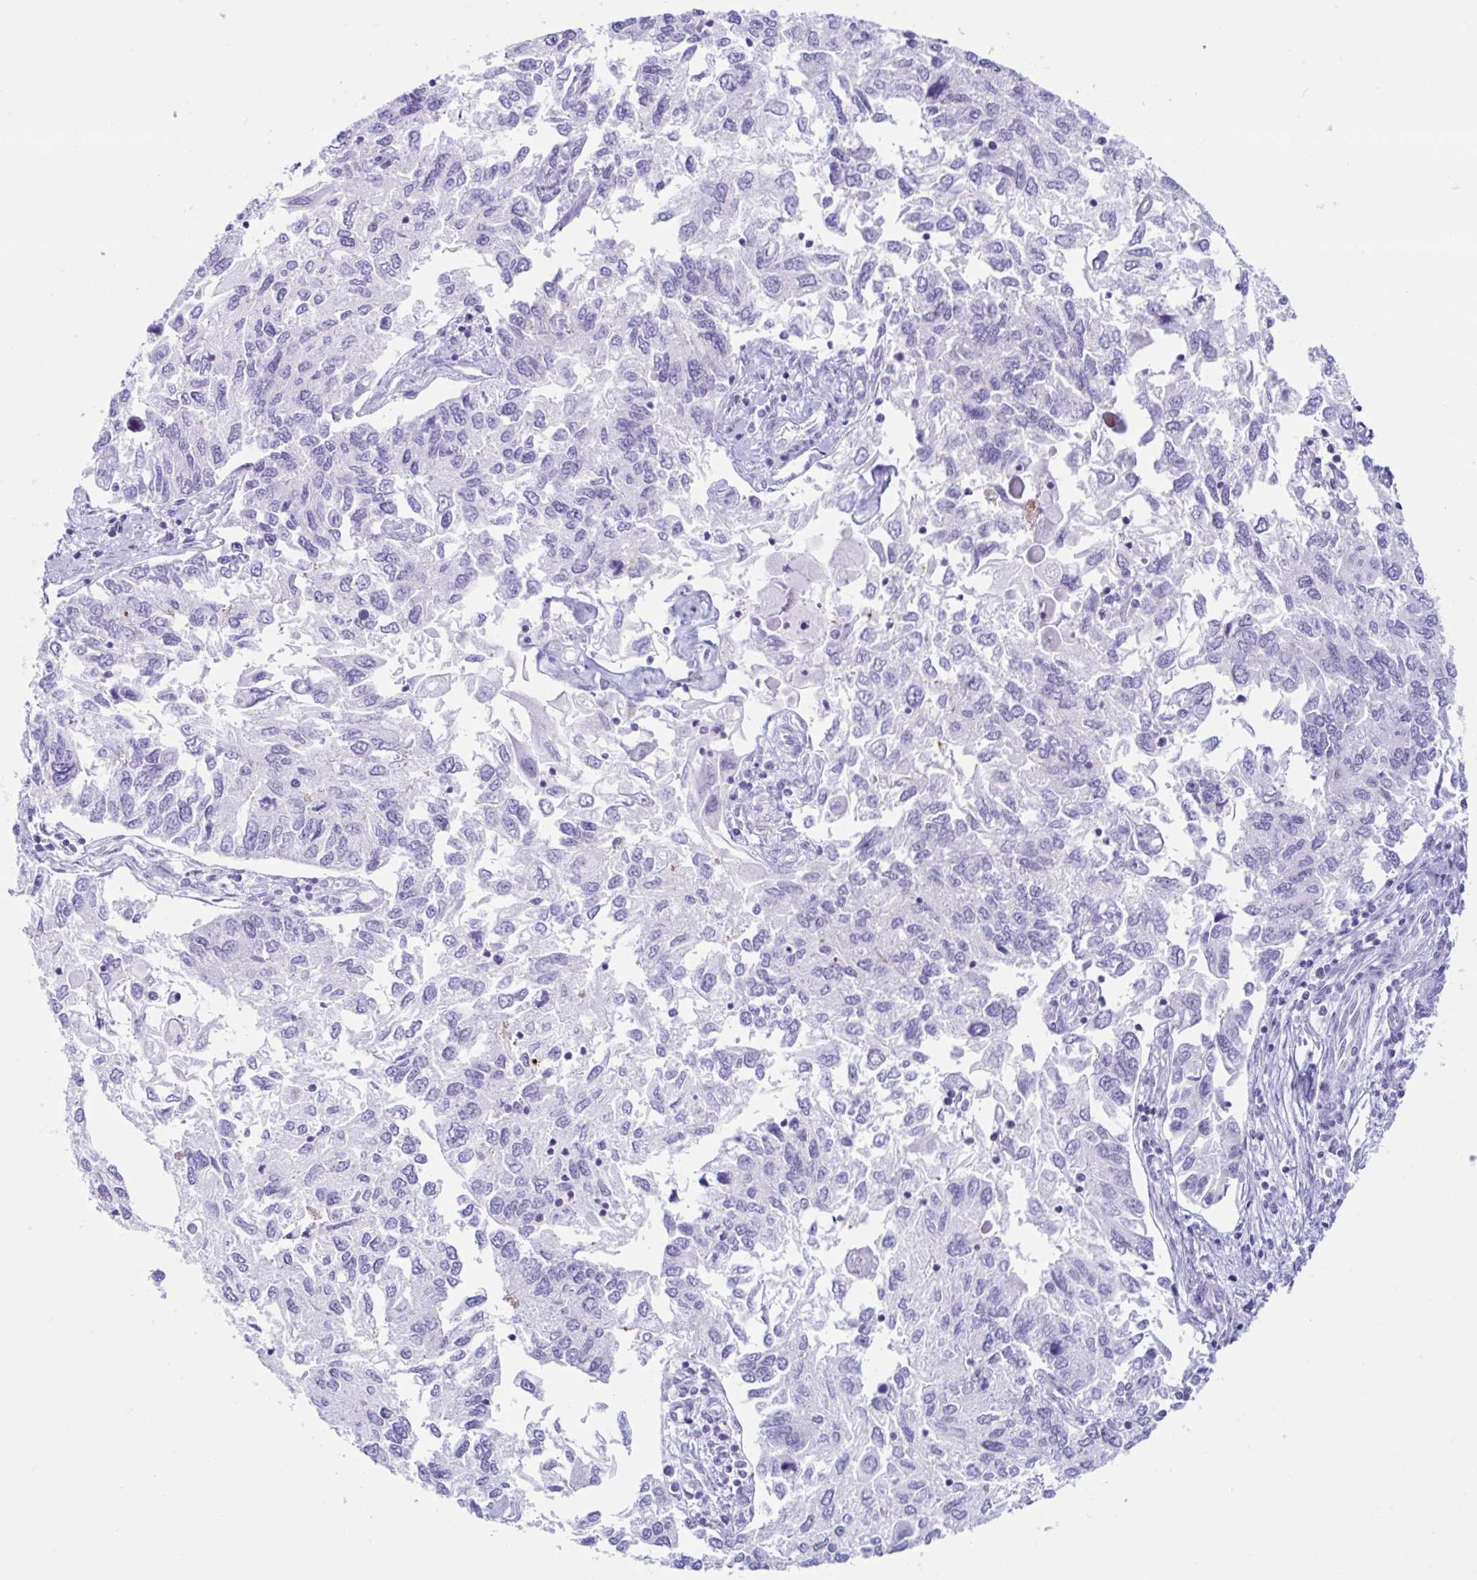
{"staining": {"intensity": "weak", "quantity": "<25%", "location": "cytoplasmic/membranous"}, "tissue": "endometrial cancer", "cell_type": "Tumor cells", "image_type": "cancer", "snomed": [{"axis": "morphology", "description": "Carcinoma, NOS"}, {"axis": "topography", "description": "Uterus"}], "caption": "High power microscopy photomicrograph of an immunohistochemistry (IHC) photomicrograph of carcinoma (endometrial), revealing no significant expression in tumor cells. (DAB (3,3'-diaminobenzidine) immunohistochemistry (IHC) visualized using brightfield microscopy, high magnification).", "gene": "BEST1", "patient": {"sex": "female", "age": 76}}